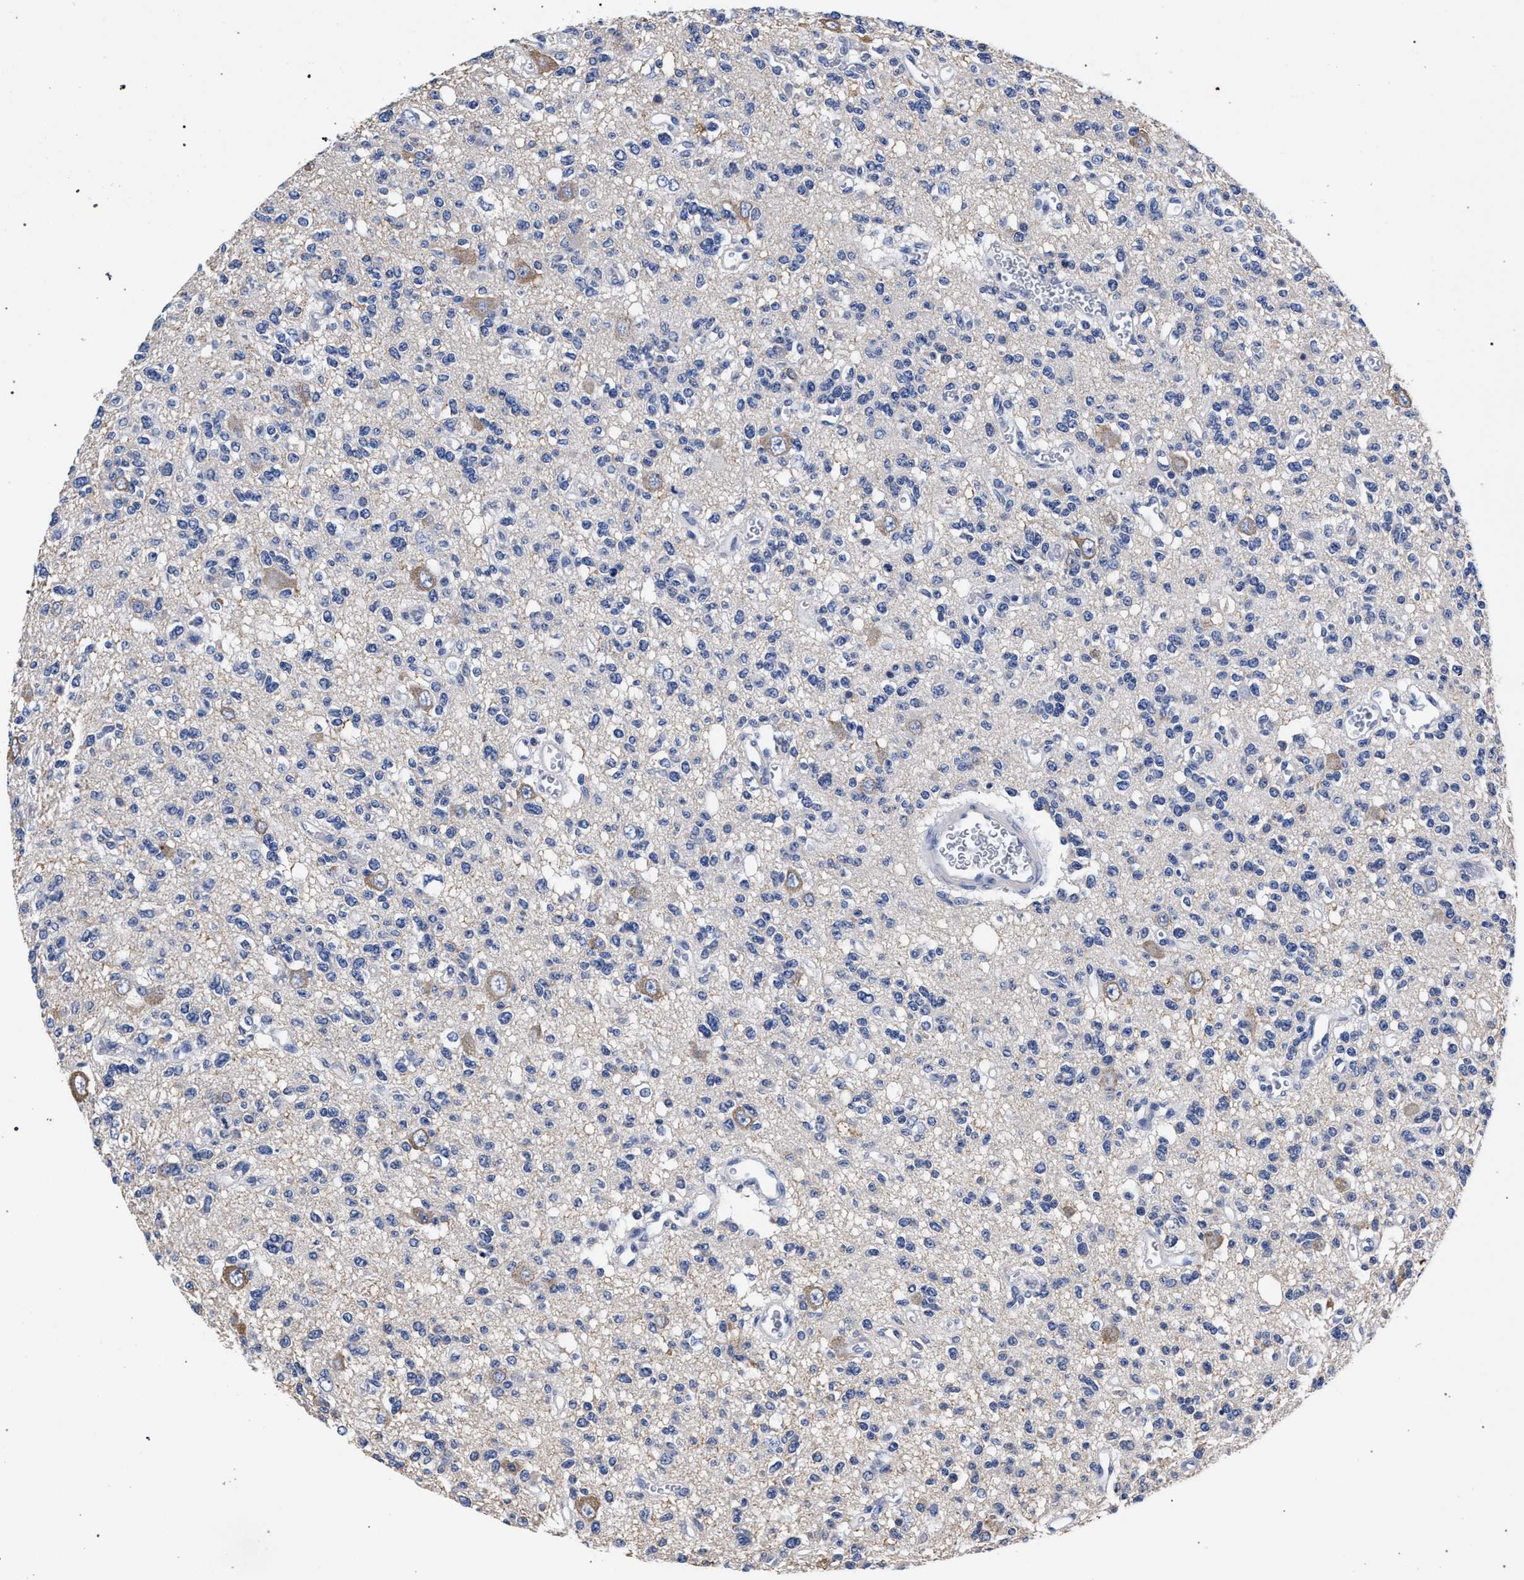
{"staining": {"intensity": "negative", "quantity": "none", "location": "none"}, "tissue": "glioma", "cell_type": "Tumor cells", "image_type": "cancer", "snomed": [{"axis": "morphology", "description": "Glioma, malignant, Low grade"}, {"axis": "topography", "description": "Brain"}], "caption": "A histopathology image of human malignant glioma (low-grade) is negative for staining in tumor cells.", "gene": "AKAP4", "patient": {"sex": "male", "age": 38}}